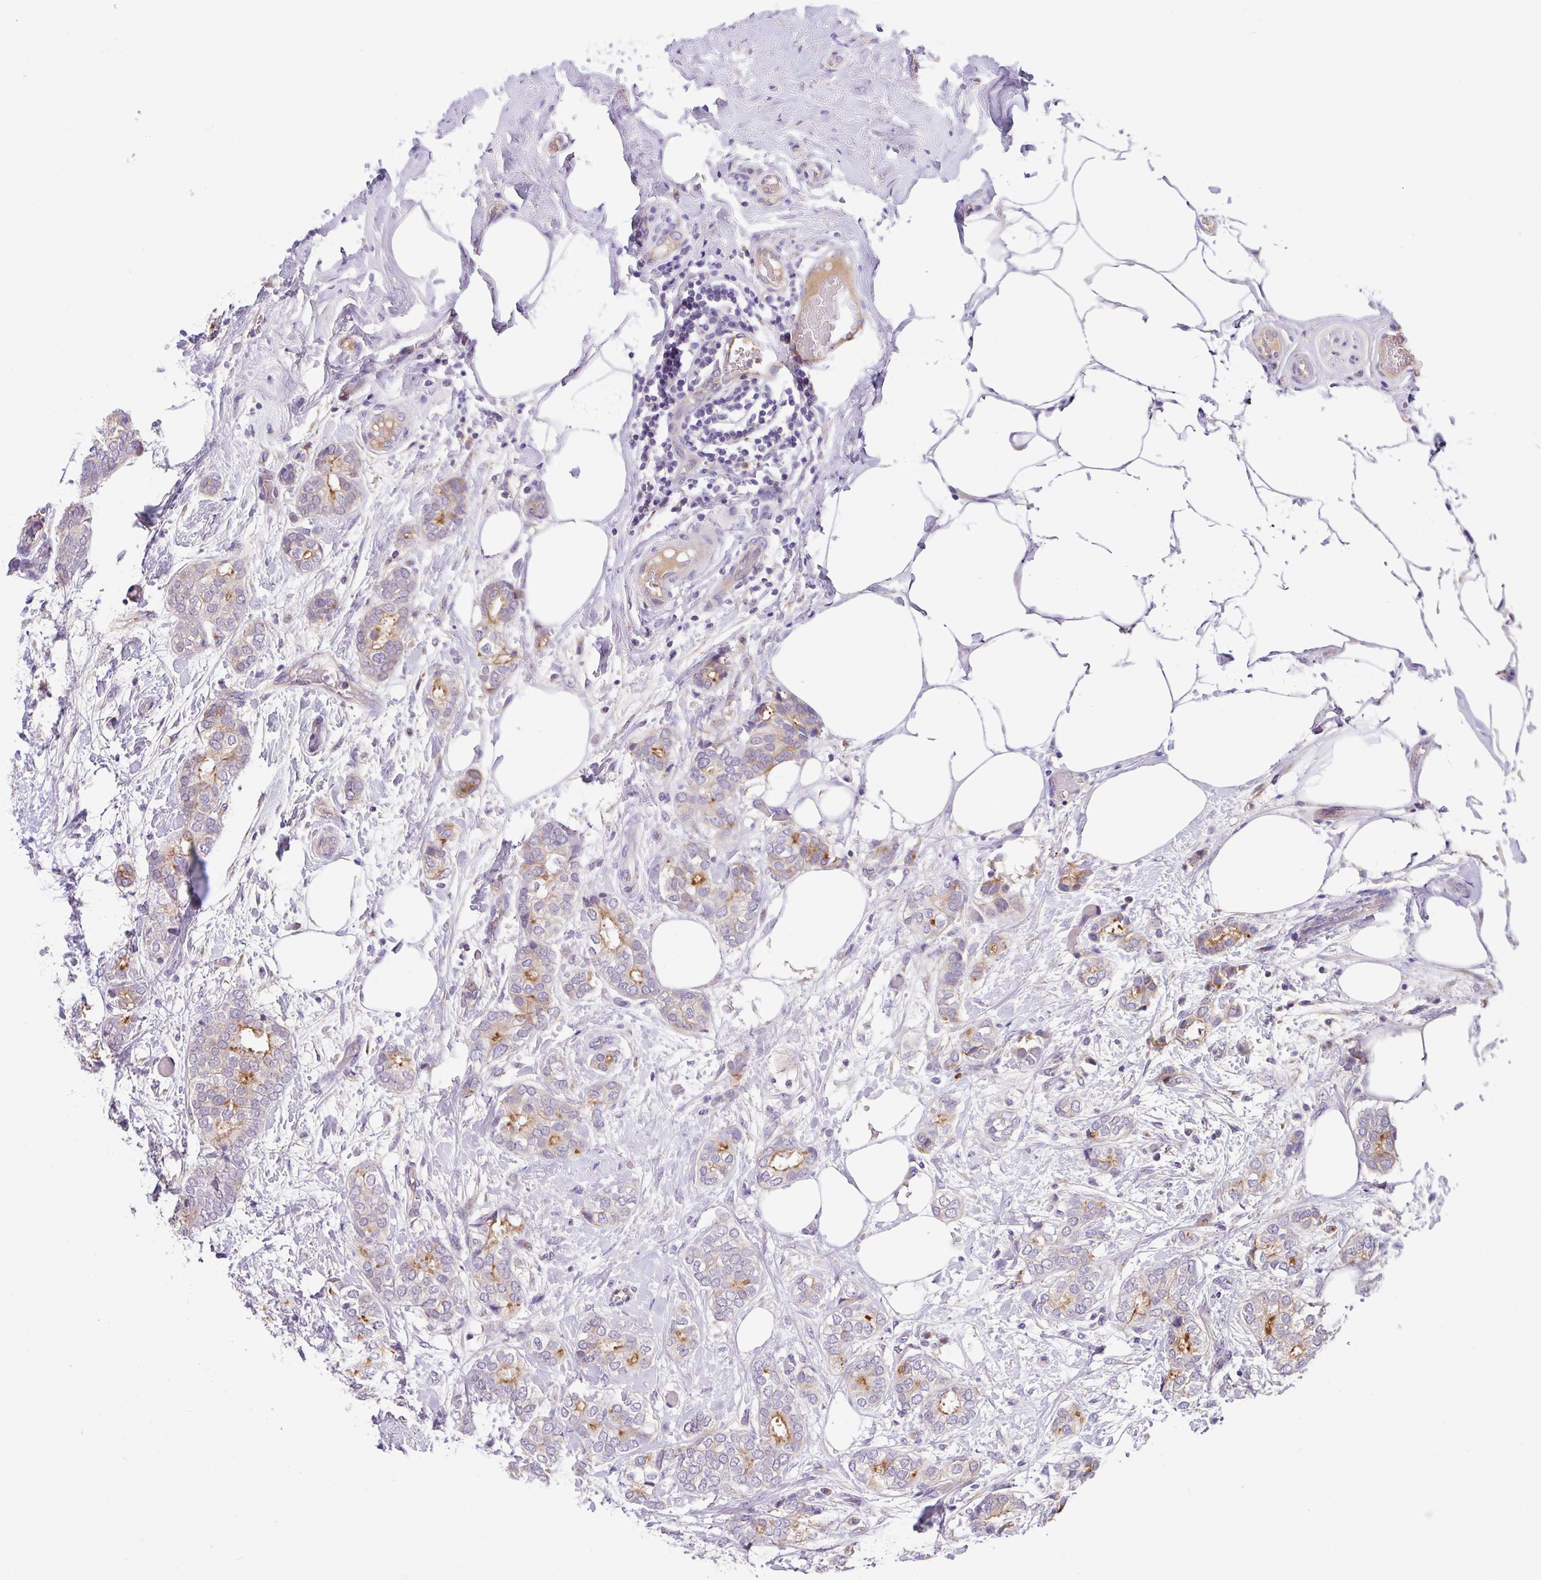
{"staining": {"intensity": "moderate", "quantity": "<25%", "location": "cytoplasmic/membranous"}, "tissue": "breast cancer", "cell_type": "Tumor cells", "image_type": "cancer", "snomed": [{"axis": "morphology", "description": "Duct carcinoma"}, {"axis": "topography", "description": "Breast"}], "caption": "Tumor cells show low levels of moderate cytoplasmic/membranous expression in about <25% of cells in breast cancer. Using DAB (3,3'-diaminobenzidine) (brown) and hematoxylin (blue) stains, captured at high magnification using brightfield microscopy.", "gene": "CRISP3", "patient": {"sex": "female", "age": 73}}